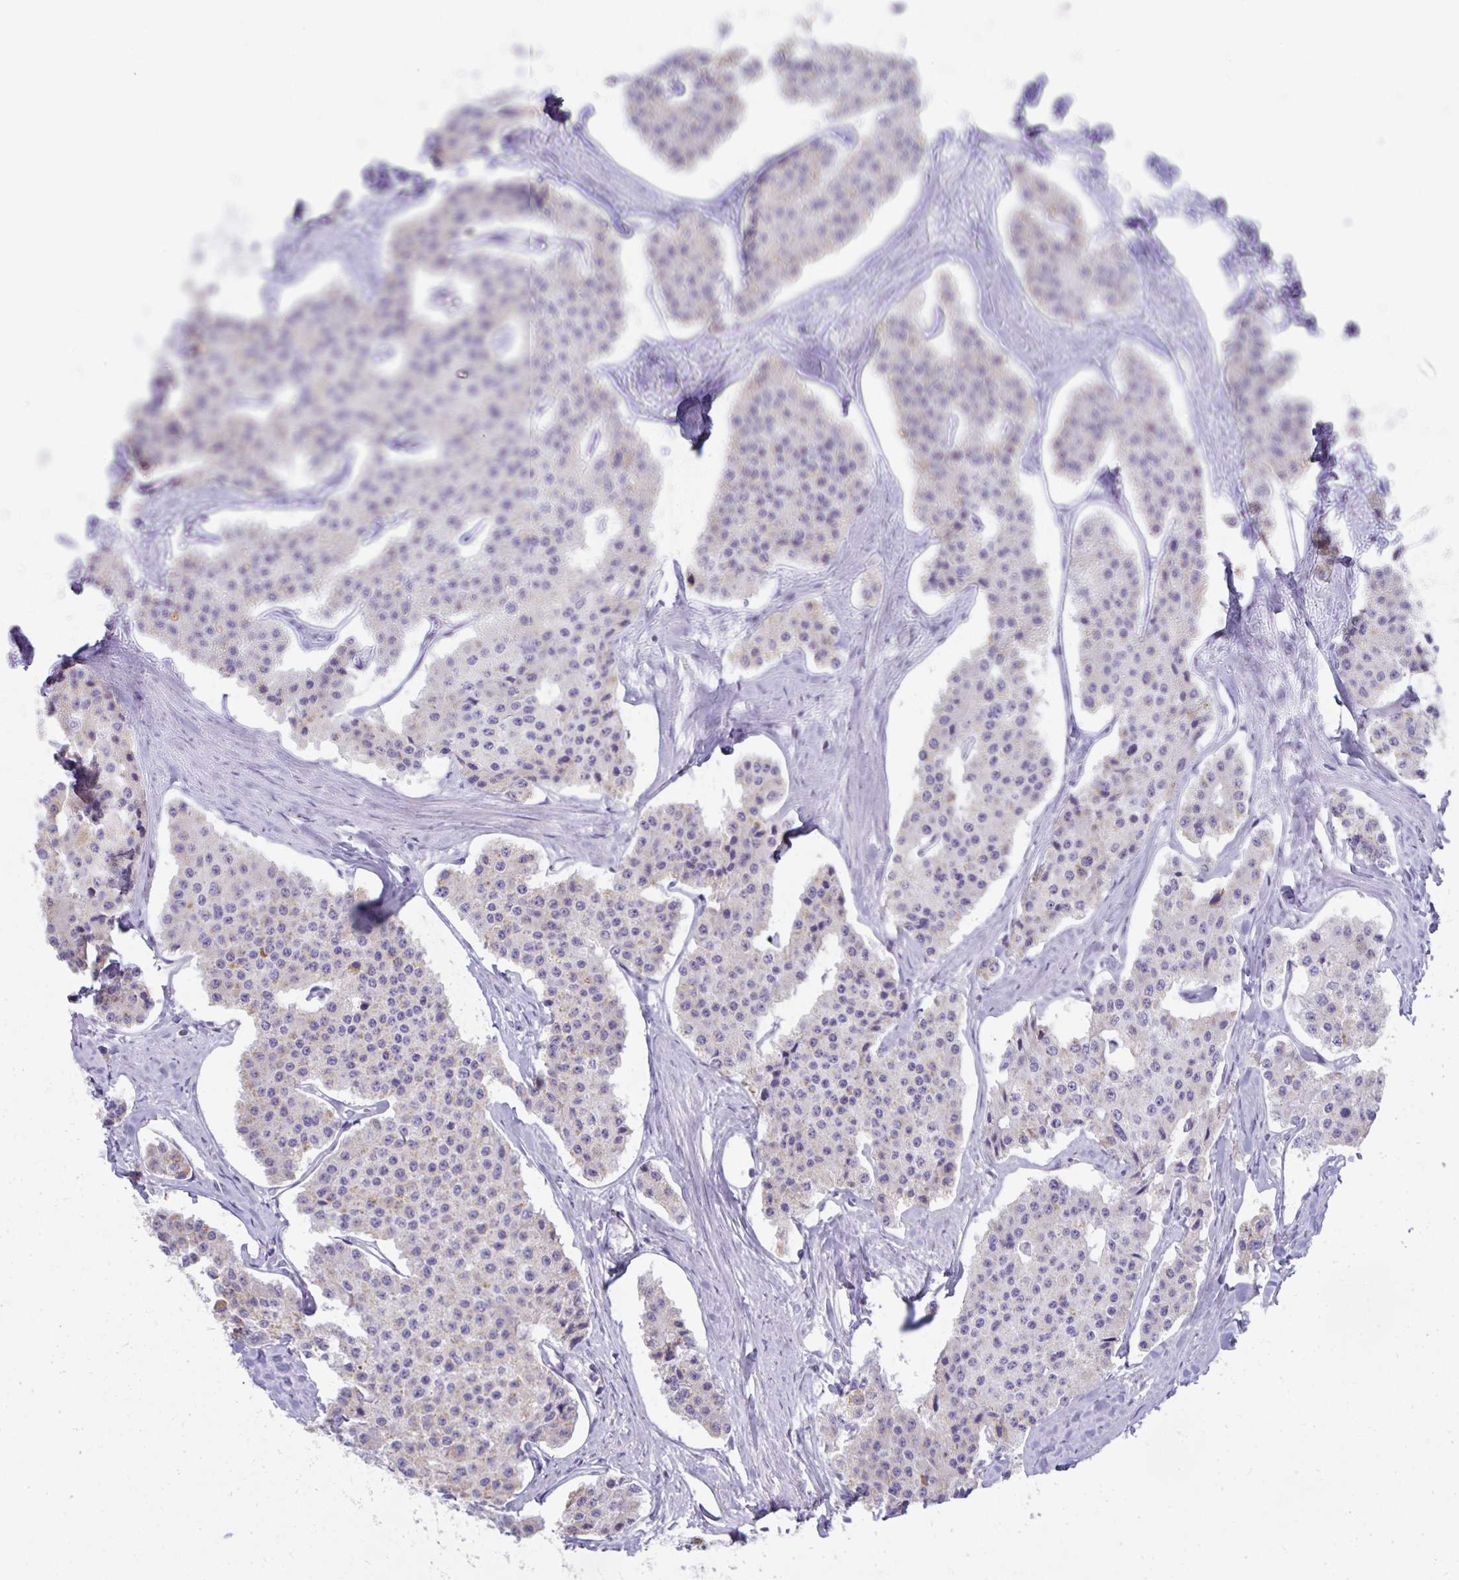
{"staining": {"intensity": "weak", "quantity": "25%-75%", "location": "cytoplasmic/membranous"}, "tissue": "carcinoid", "cell_type": "Tumor cells", "image_type": "cancer", "snomed": [{"axis": "morphology", "description": "Carcinoid, malignant, NOS"}, {"axis": "topography", "description": "Small intestine"}], "caption": "Protein staining demonstrates weak cytoplasmic/membranous positivity in about 25%-75% of tumor cells in carcinoid. (Stains: DAB (3,3'-diaminobenzidine) in brown, nuclei in blue, Microscopy: brightfield microscopy at high magnification).", "gene": "SLC6A1", "patient": {"sex": "female", "age": 65}}